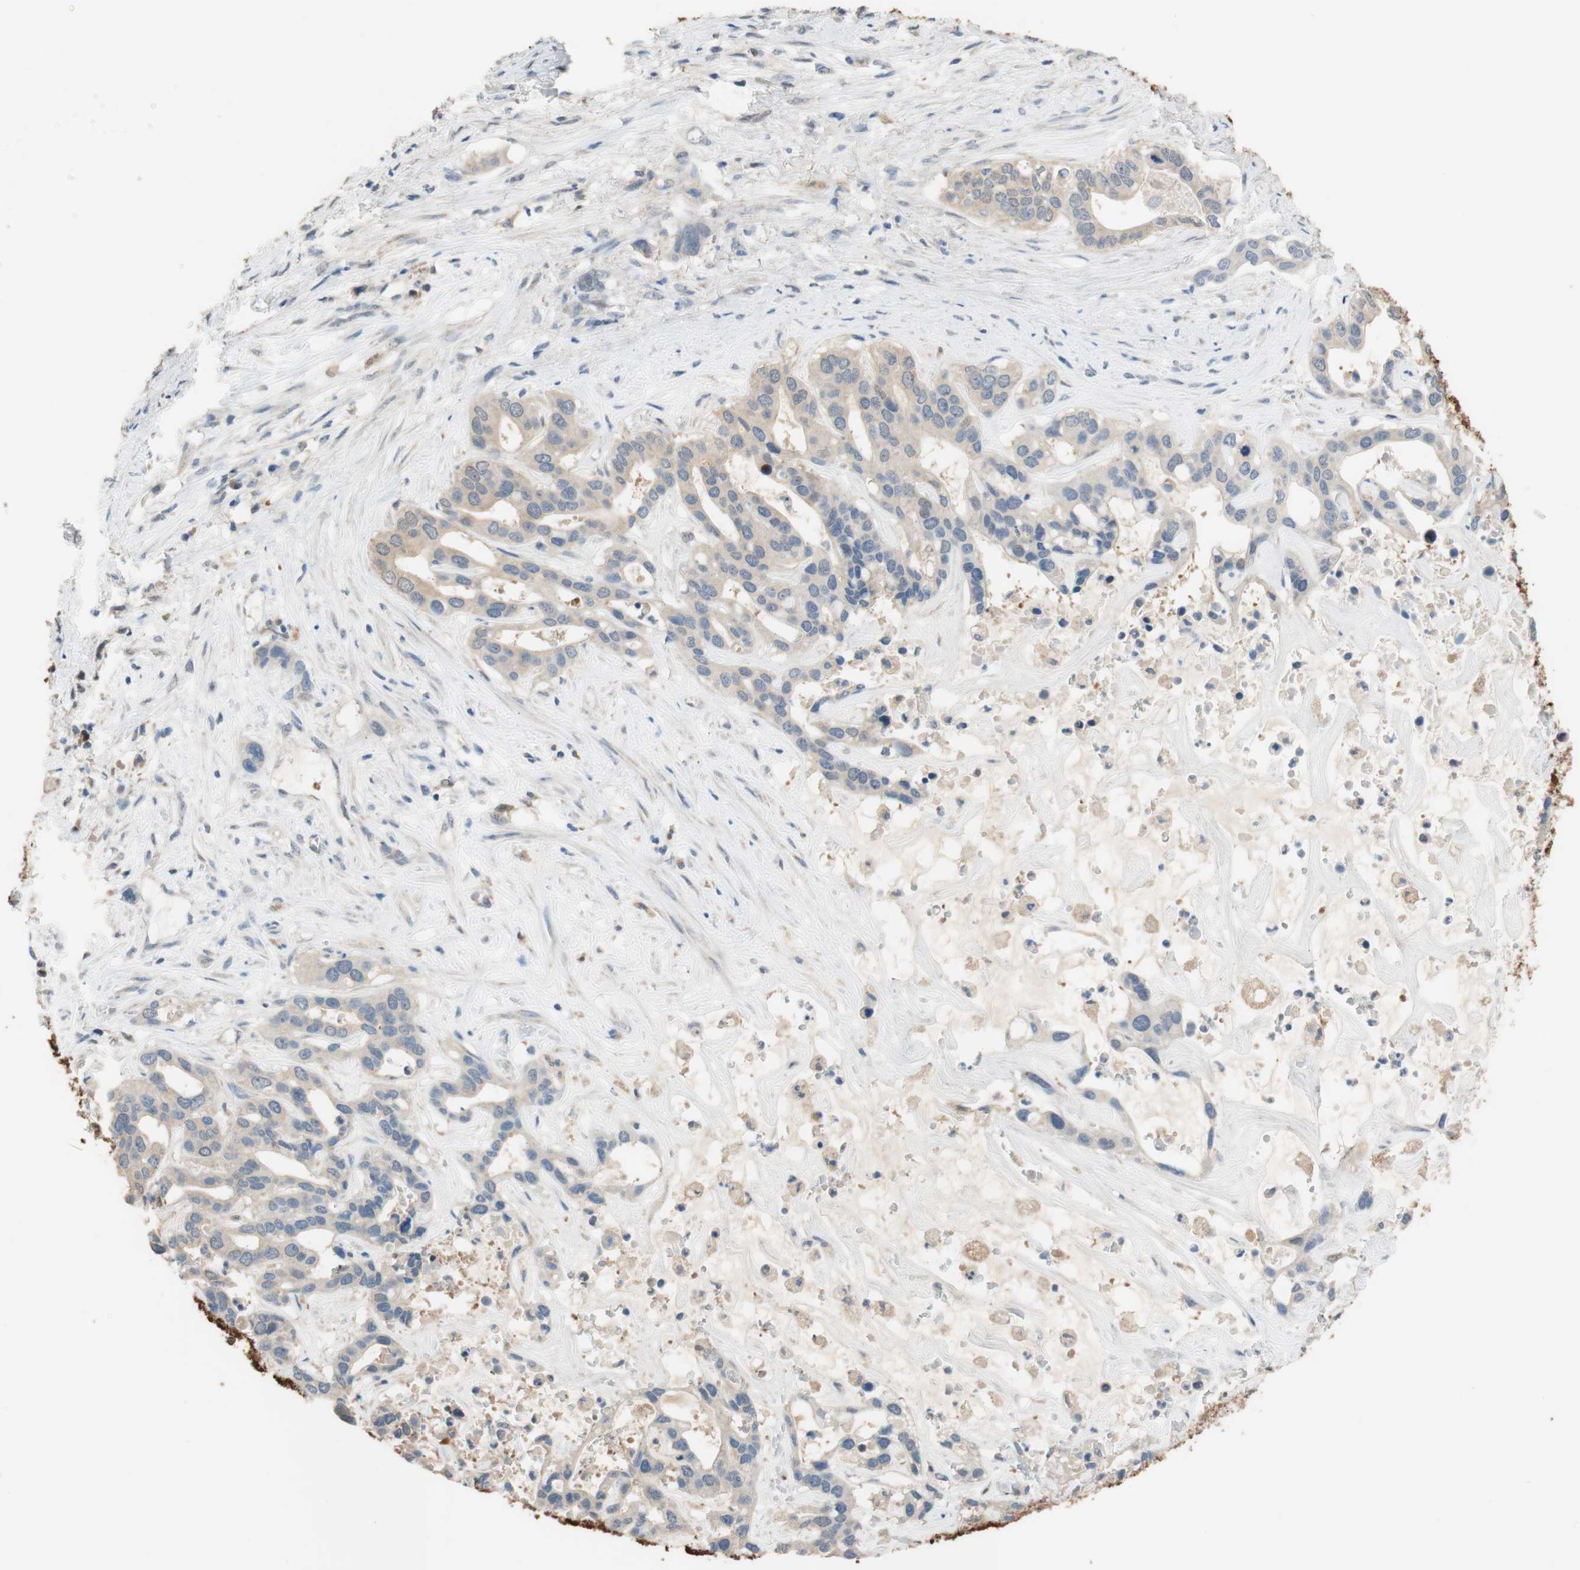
{"staining": {"intensity": "weak", "quantity": ">75%", "location": "cytoplasmic/membranous"}, "tissue": "liver cancer", "cell_type": "Tumor cells", "image_type": "cancer", "snomed": [{"axis": "morphology", "description": "Cholangiocarcinoma"}, {"axis": "topography", "description": "Liver"}], "caption": "Immunohistochemical staining of human liver cholangiocarcinoma displays weak cytoplasmic/membranous protein positivity in about >75% of tumor cells.", "gene": "ALDH1A2", "patient": {"sex": "female", "age": 65}}